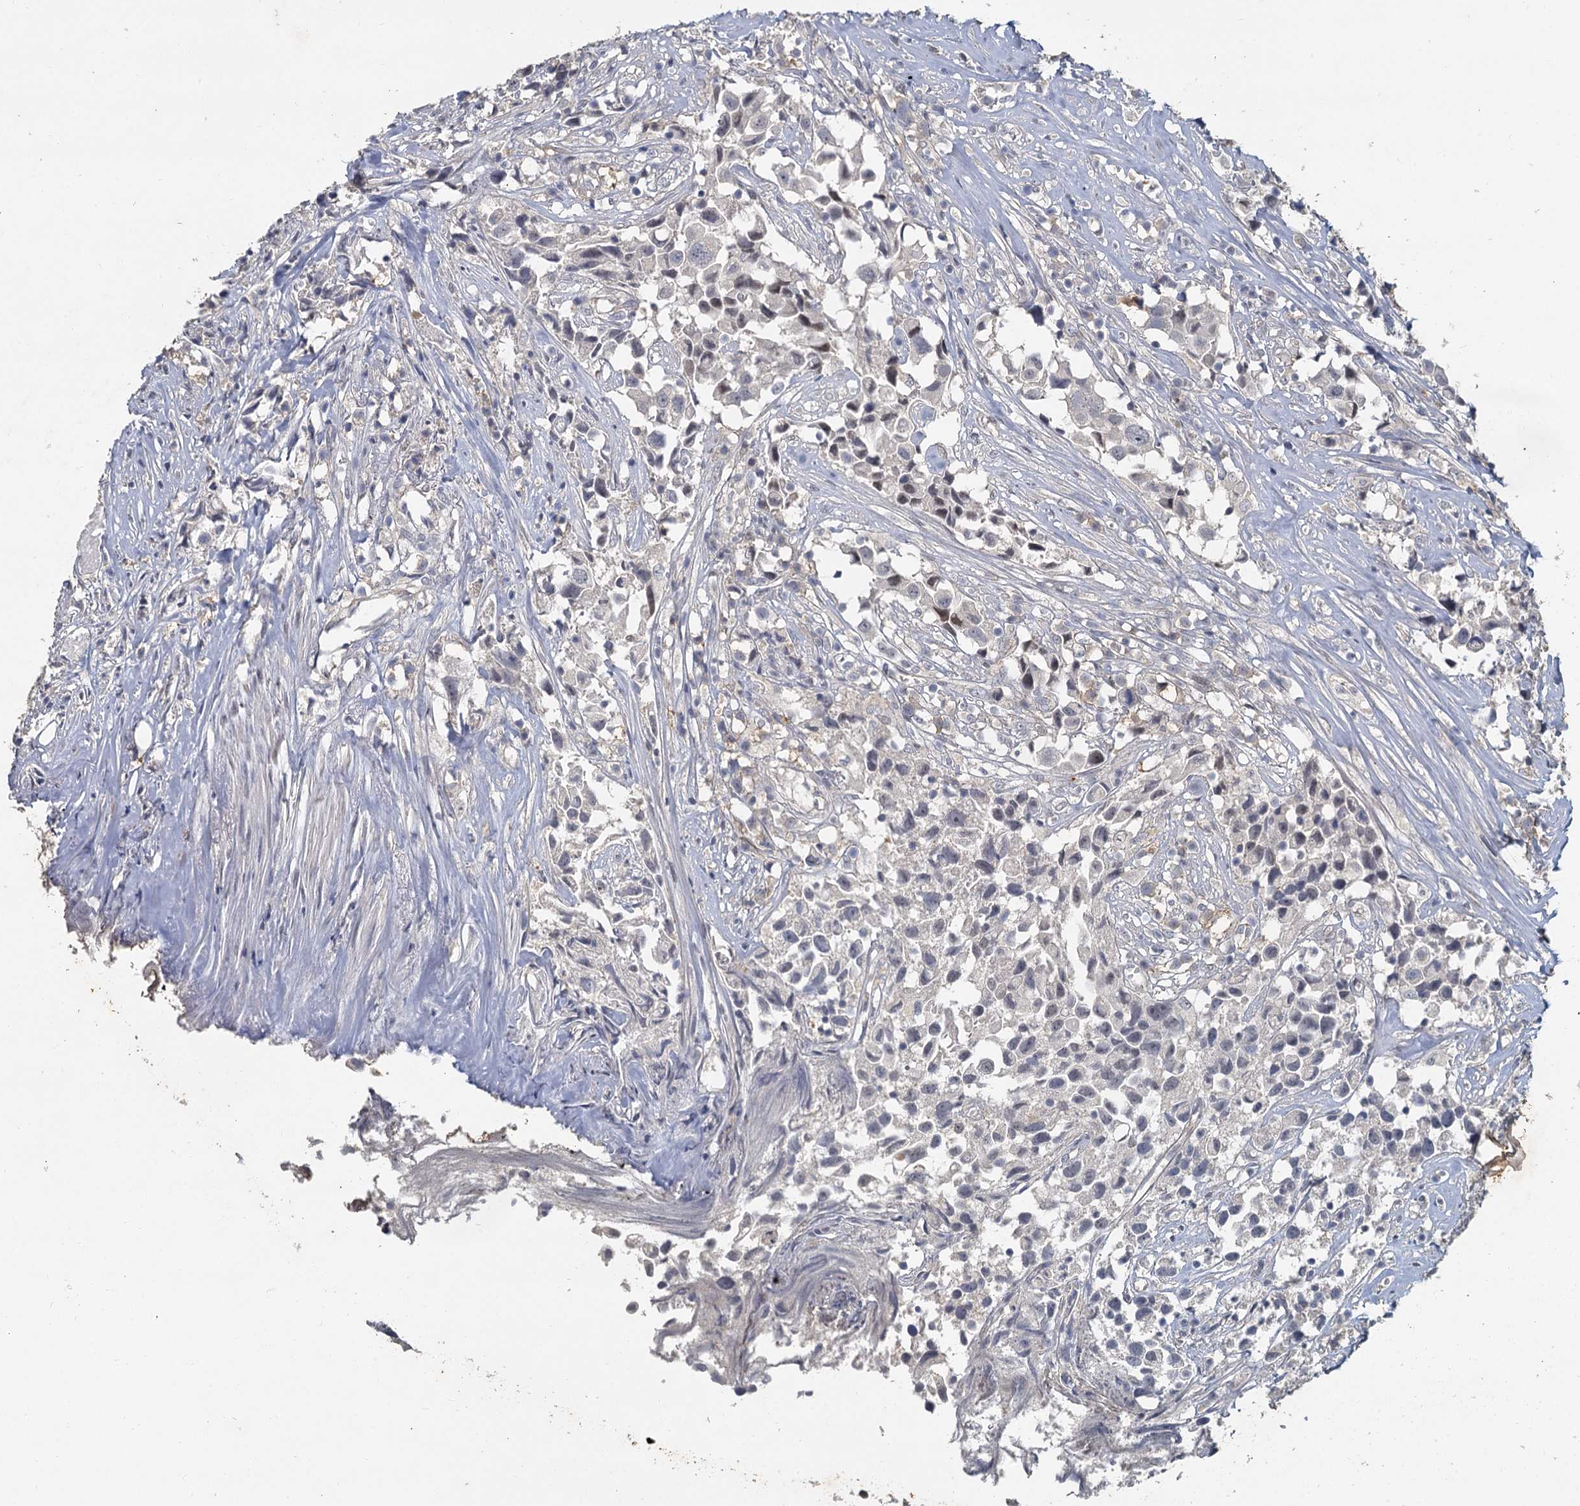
{"staining": {"intensity": "negative", "quantity": "none", "location": "none"}, "tissue": "urothelial cancer", "cell_type": "Tumor cells", "image_type": "cancer", "snomed": [{"axis": "morphology", "description": "Urothelial carcinoma, High grade"}, {"axis": "topography", "description": "Urinary bladder"}], "caption": "An image of human urothelial cancer is negative for staining in tumor cells.", "gene": "MUCL1", "patient": {"sex": "female", "age": 75}}